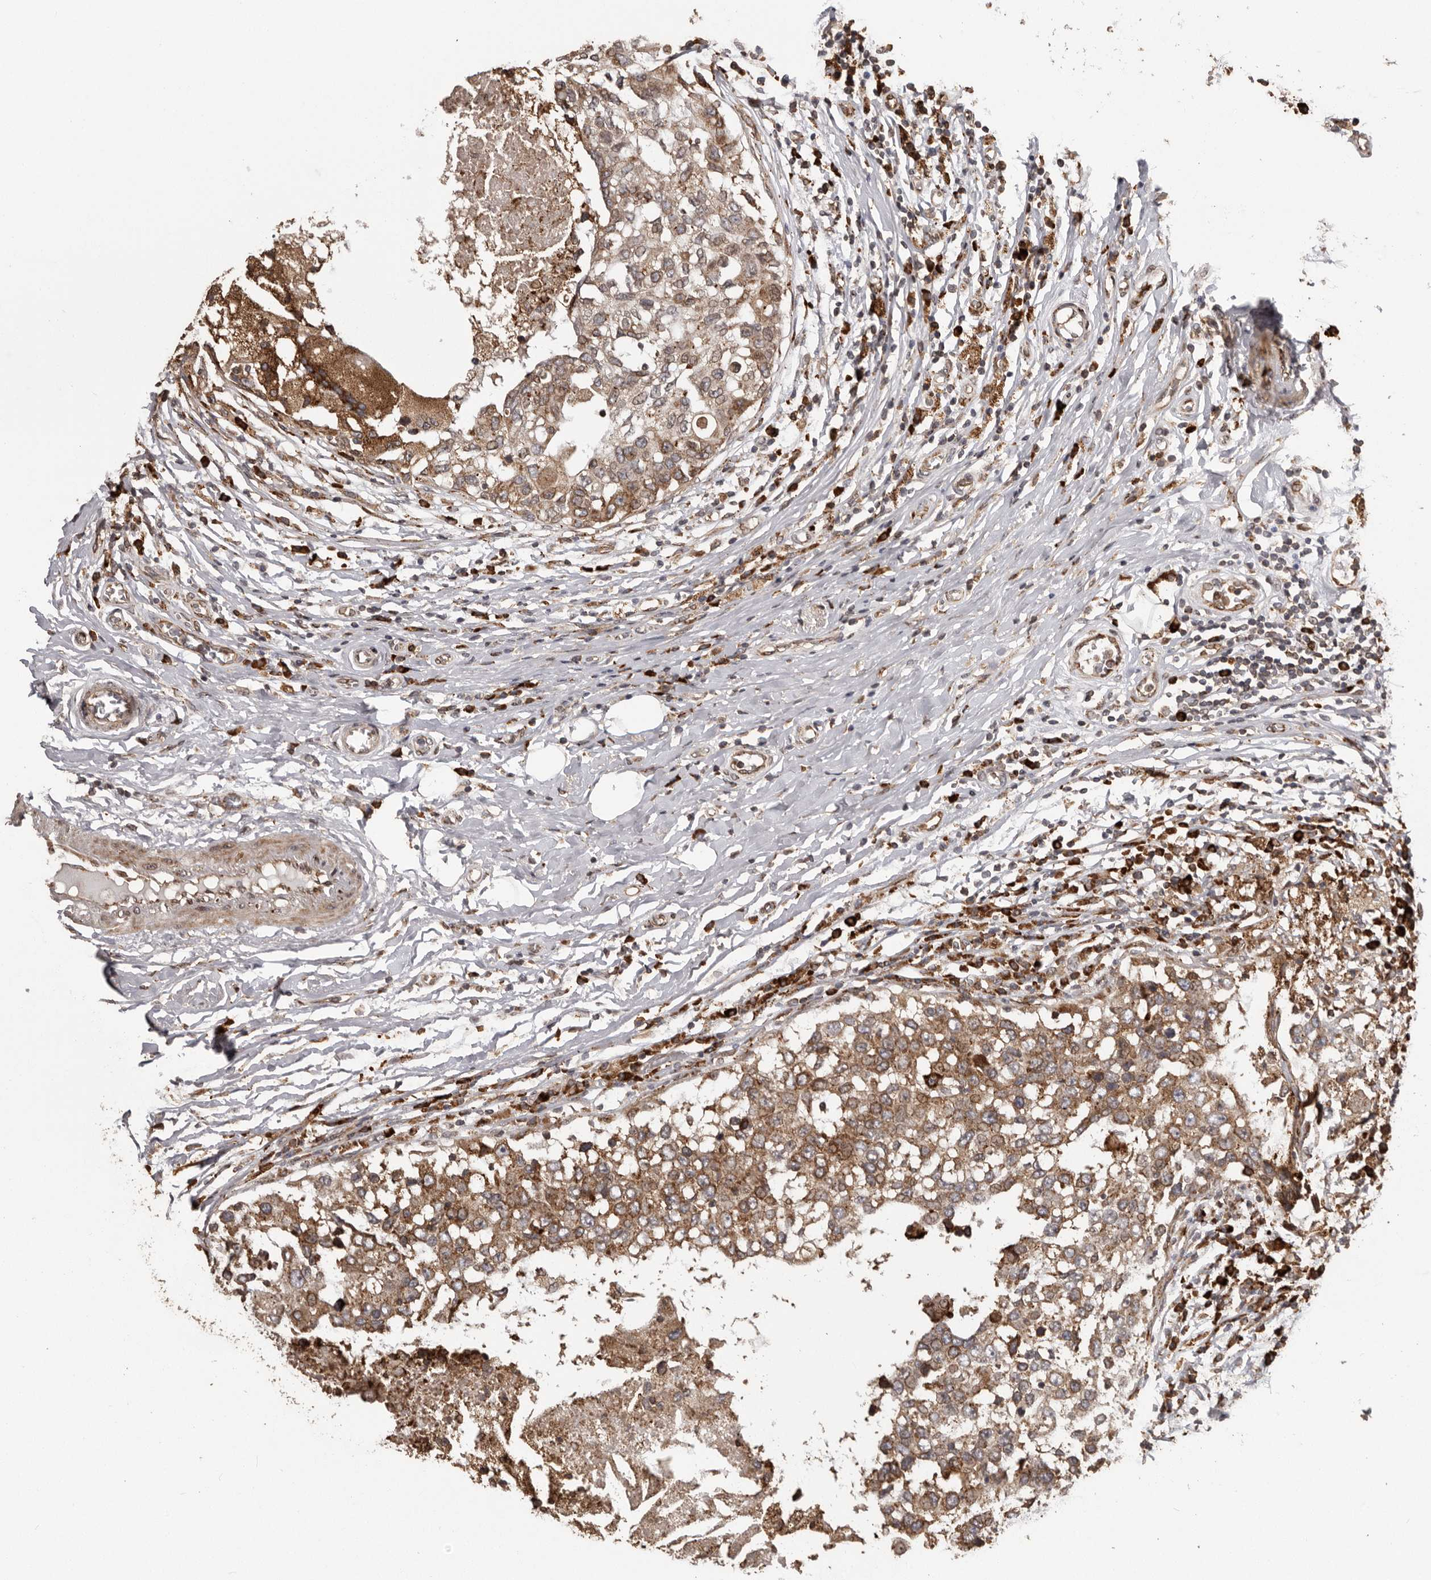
{"staining": {"intensity": "moderate", "quantity": ">75%", "location": "cytoplasmic/membranous"}, "tissue": "breast cancer", "cell_type": "Tumor cells", "image_type": "cancer", "snomed": [{"axis": "morphology", "description": "Duct carcinoma"}, {"axis": "topography", "description": "Breast"}], "caption": "Protein expression analysis of breast cancer (invasive ductal carcinoma) reveals moderate cytoplasmic/membranous positivity in about >75% of tumor cells. (IHC, brightfield microscopy, high magnification).", "gene": "NUP43", "patient": {"sex": "female", "age": 27}}